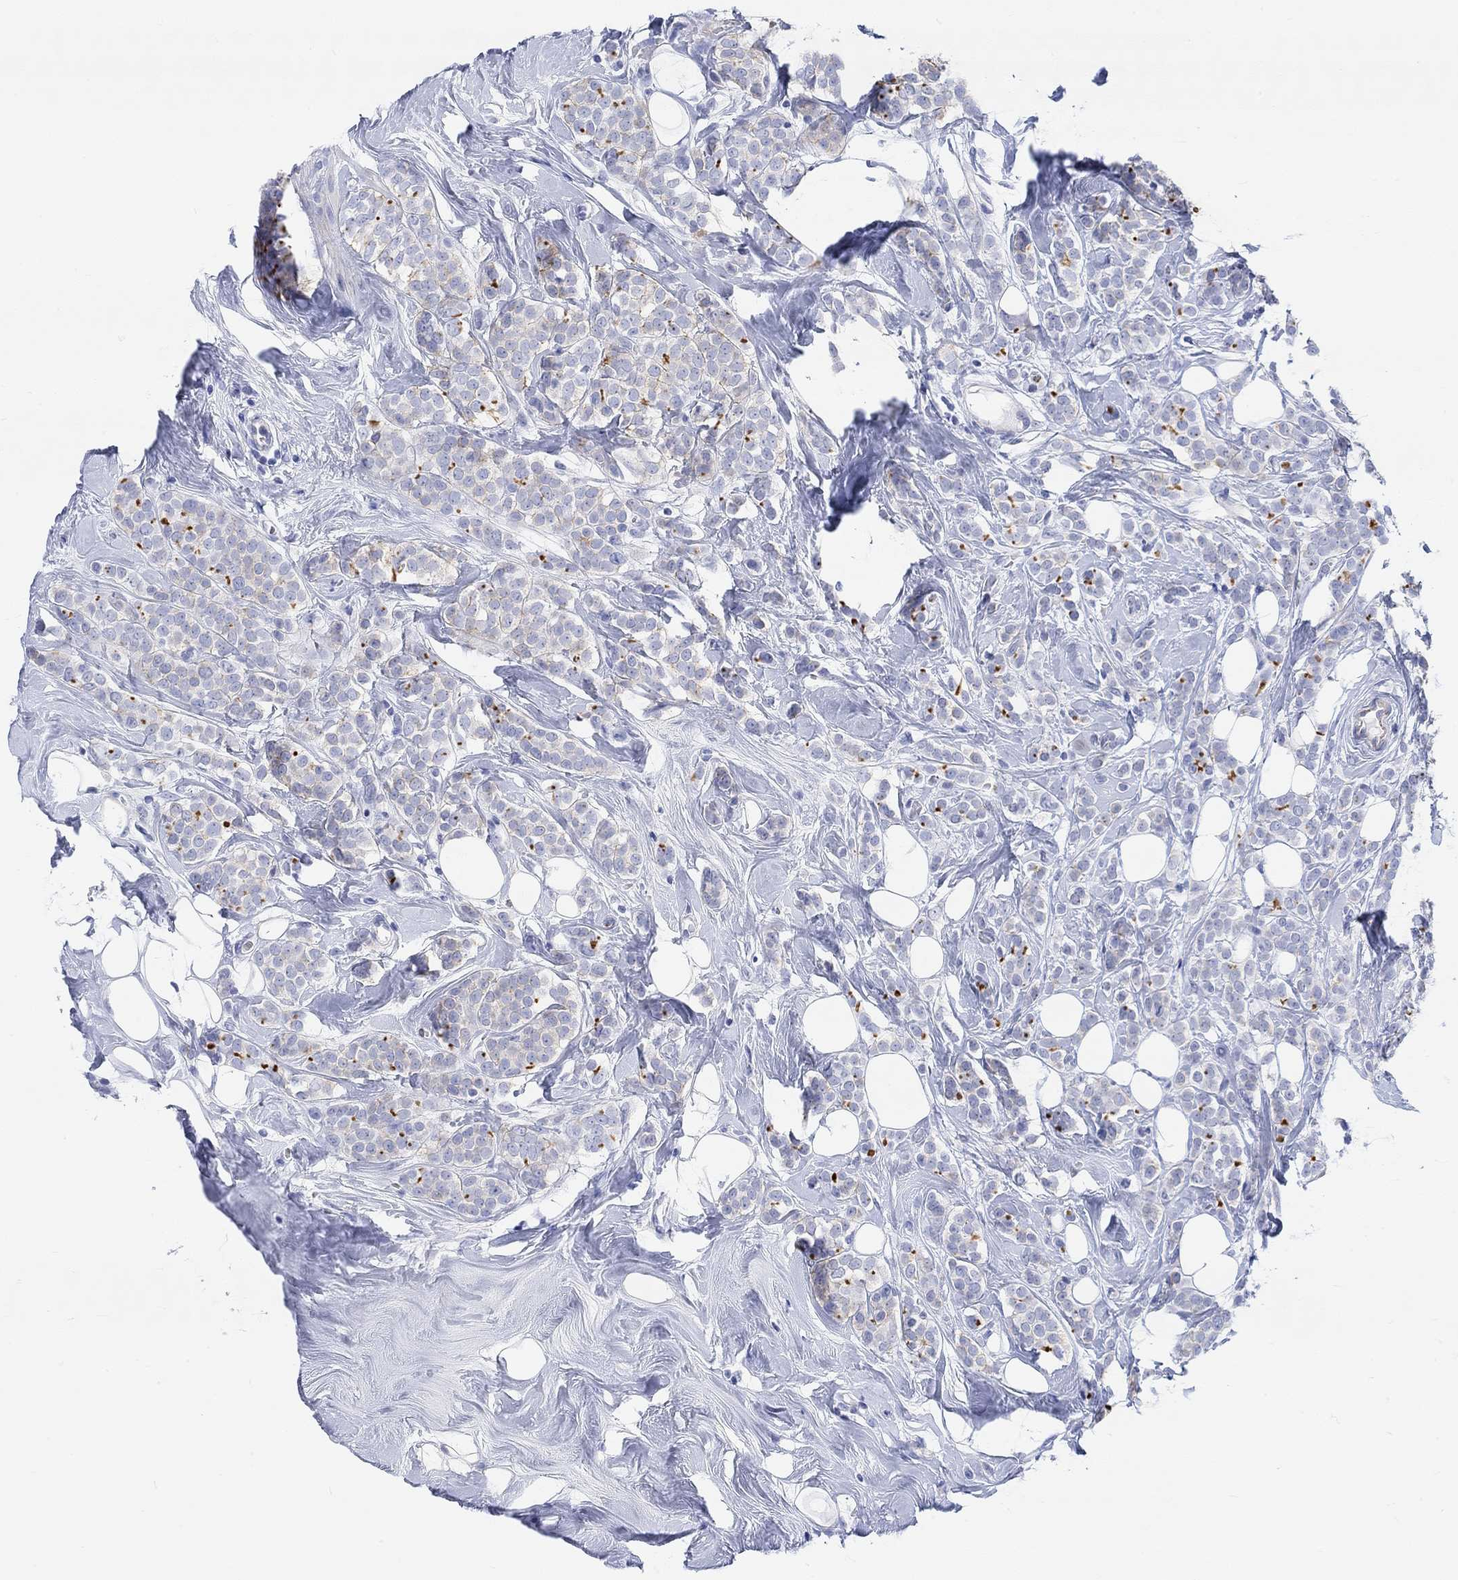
{"staining": {"intensity": "strong", "quantity": "<25%", "location": "cytoplasmic/membranous"}, "tissue": "breast cancer", "cell_type": "Tumor cells", "image_type": "cancer", "snomed": [{"axis": "morphology", "description": "Lobular carcinoma"}, {"axis": "topography", "description": "Breast"}], "caption": "Immunohistochemical staining of human breast cancer (lobular carcinoma) displays medium levels of strong cytoplasmic/membranous protein positivity in approximately <25% of tumor cells.", "gene": "XIRP2", "patient": {"sex": "female", "age": 49}}